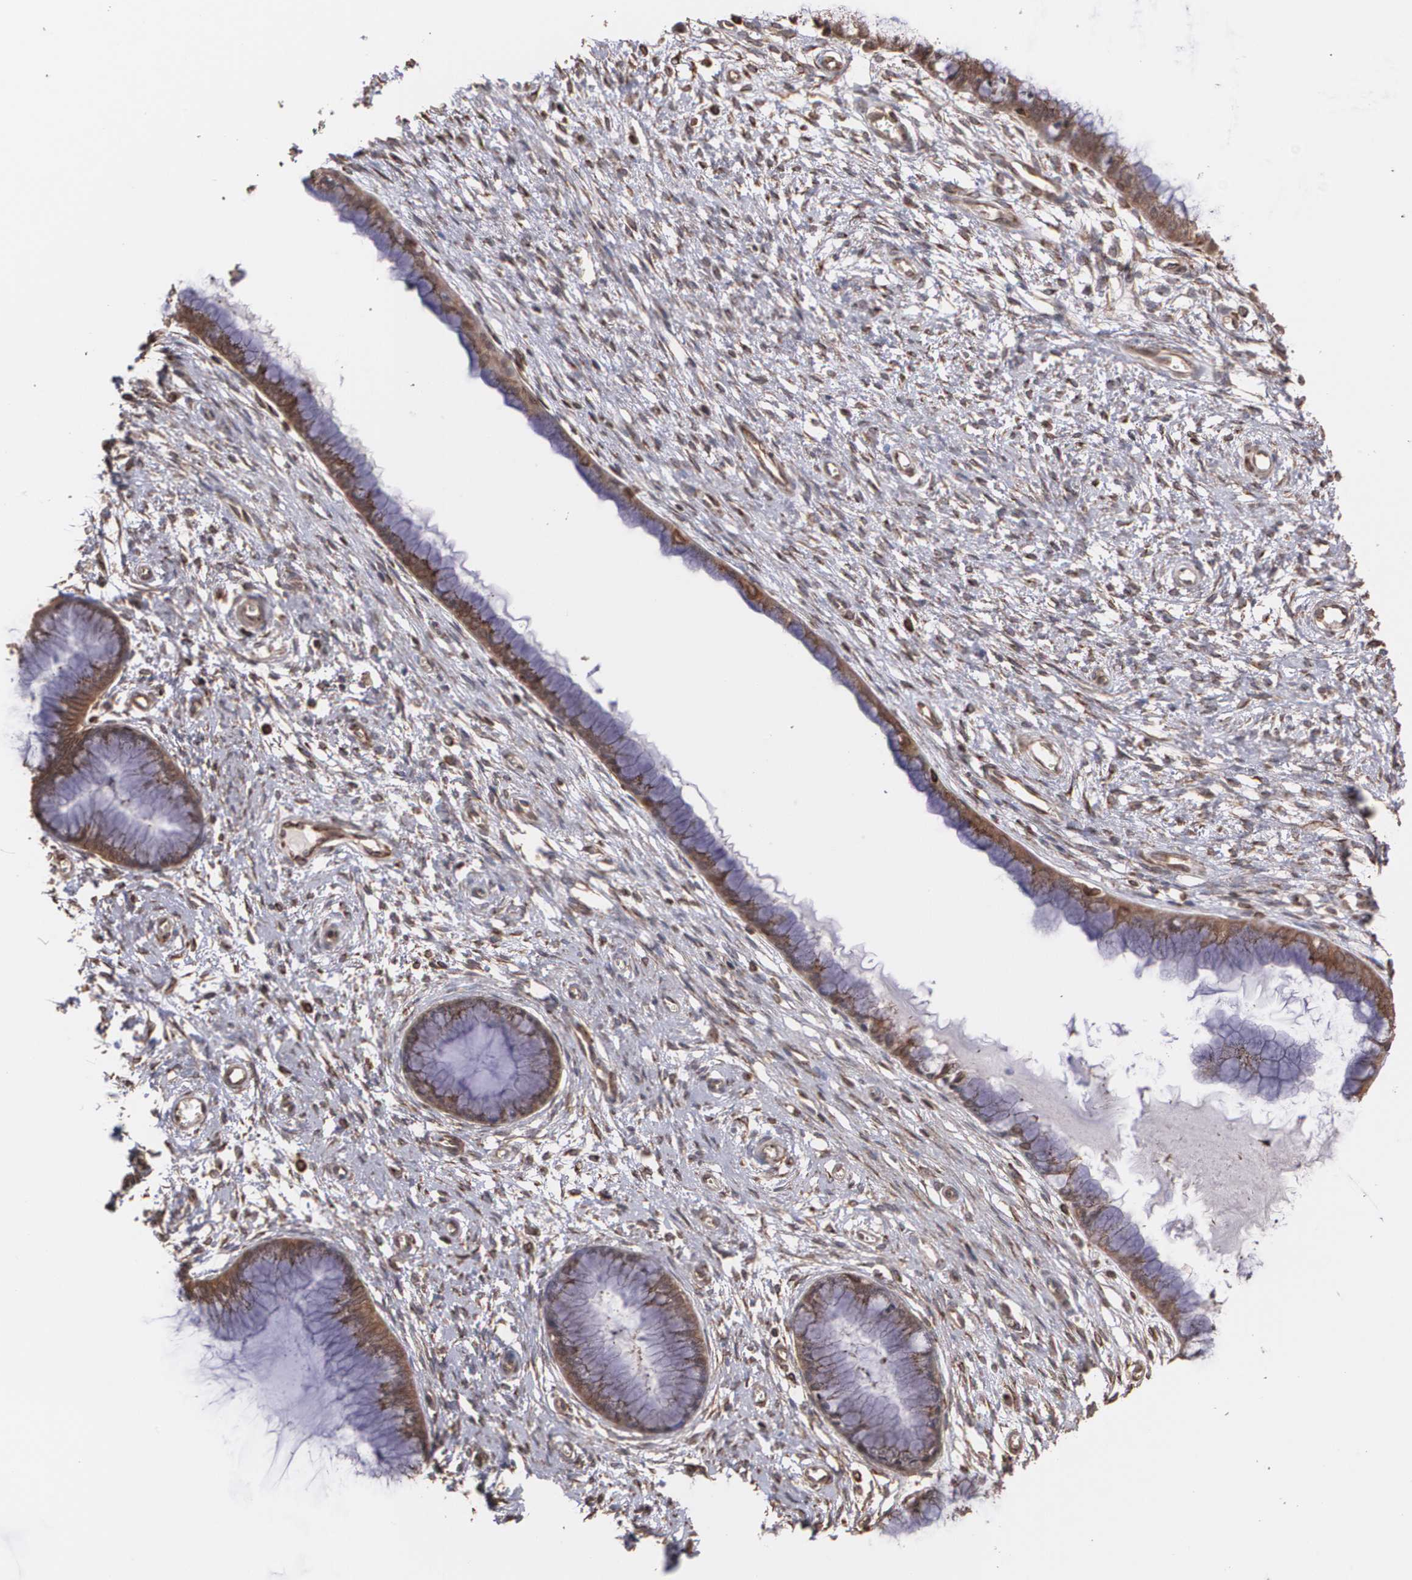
{"staining": {"intensity": "strong", "quantity": ">75%", "location": "cytoplasmic/membranous"}, "tissue": "cervix", "cell_type": "Glandular cells", "image_type": "normal", "snomed": [{"axis": "morphology", "description": "Normal tissue, NOS"}, {"axis": "topography", "description": "Cervix"}], "caption": "Immunohistochemical staining of benign cervix exhibits high levels of strong cytoplasmic/membranous expression in about >75% of glandular cells. (DAB (3,3'-diaminobenzidine) IHC with brightfield microscopy, high magnification).", "gene": "TRIP11", "patient": {"sex": "female", "age": 55}}